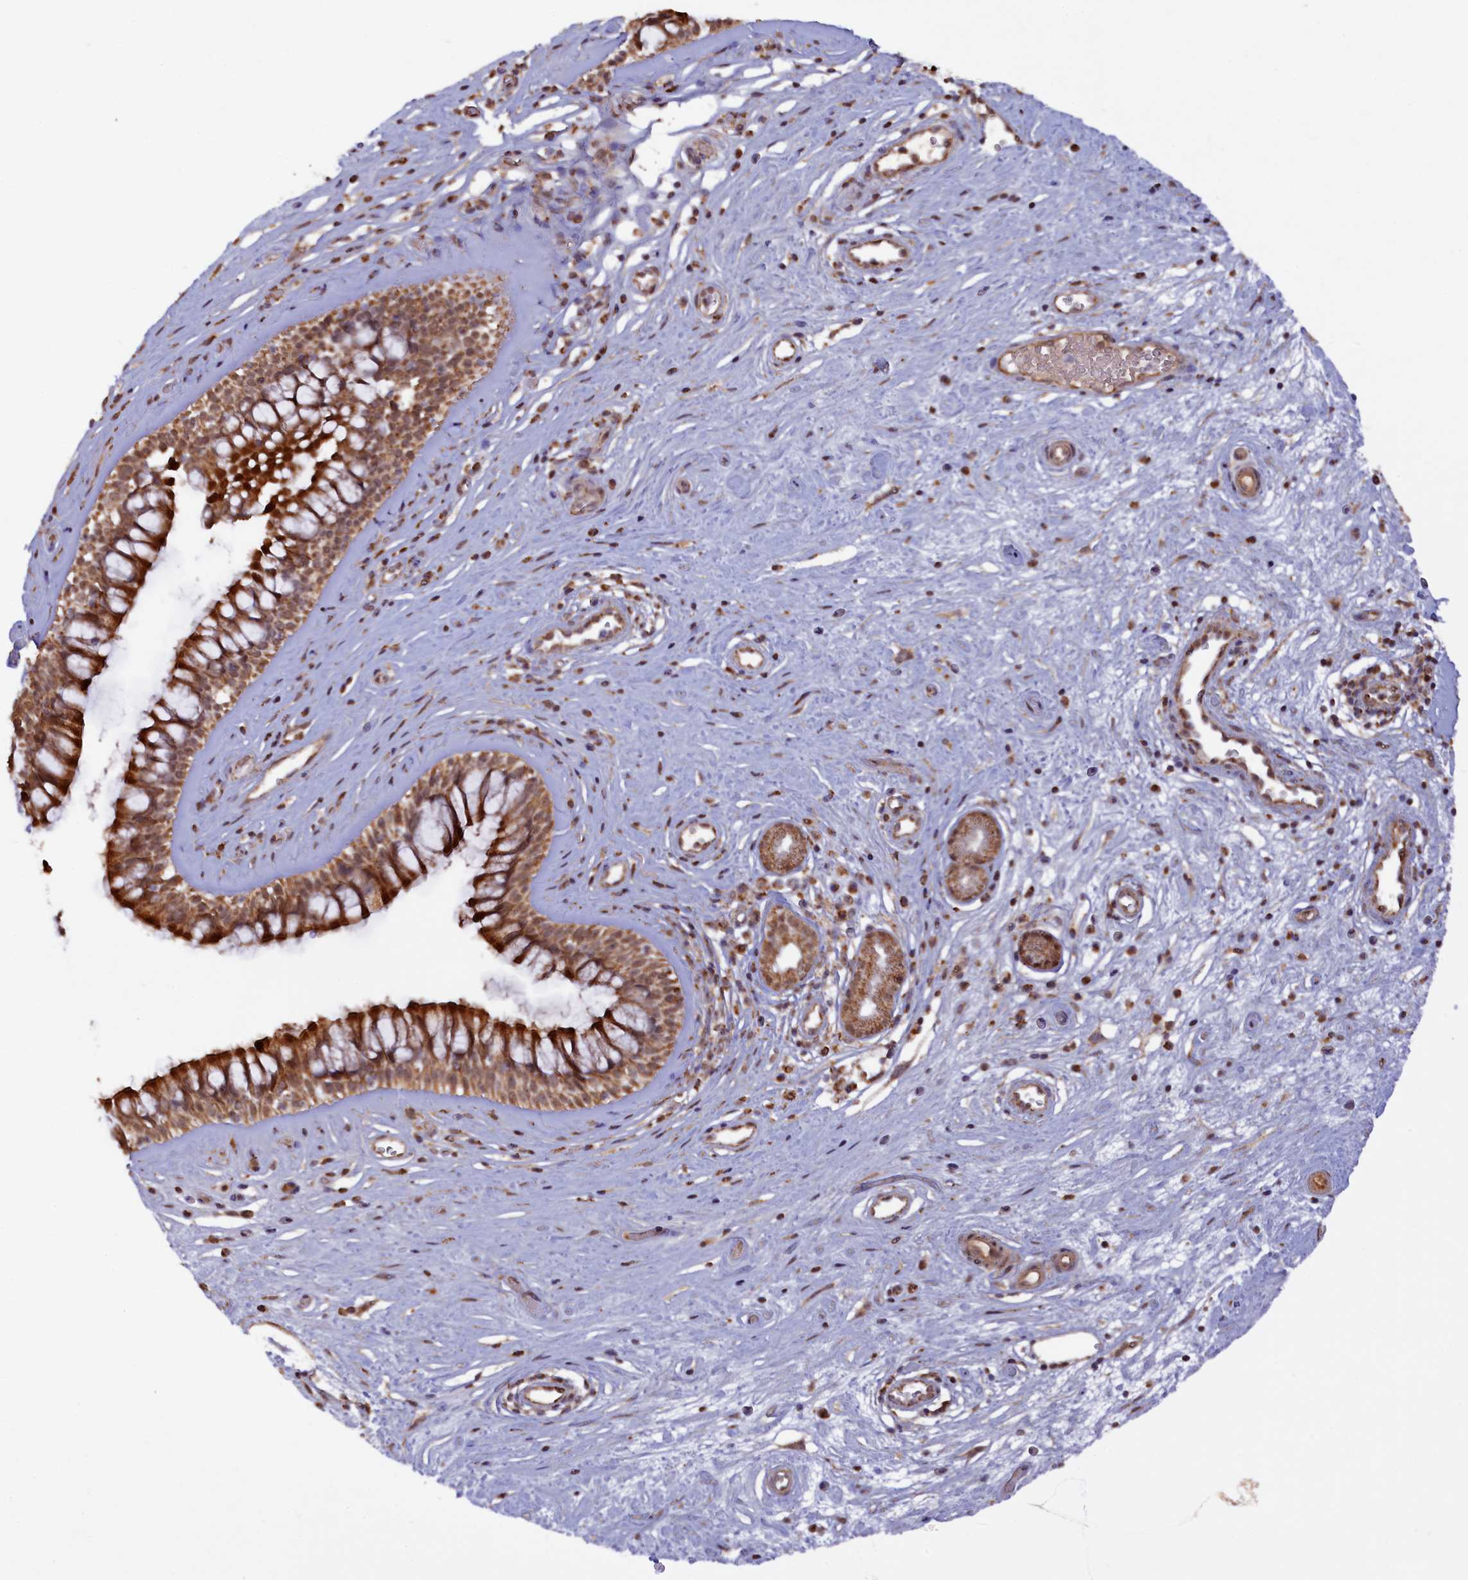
{"staining": {"intensity": "strong", "quantity": ">75%", "location": "cytoplasmic/membranous"}, "tissue": "nasopharynx", "cell_type": "Respiratory epithelial cells", "image_type": "normal", "snomed": [{"axis": "morphology", "description": "Normal tissue, NOS"}, {"axis": "topography", "description": "Nasopharynx"}], "caption": "Immunohistochemistry micrograph of normal nasopharynx stained for a protein (brown), which exhibits high levels of strong cytoplasmic/membranous expression in approximately >75% of respiratory epithelial cells.", "gene": "DUS3L", "patient": {"sex": "male", "age": 32}}